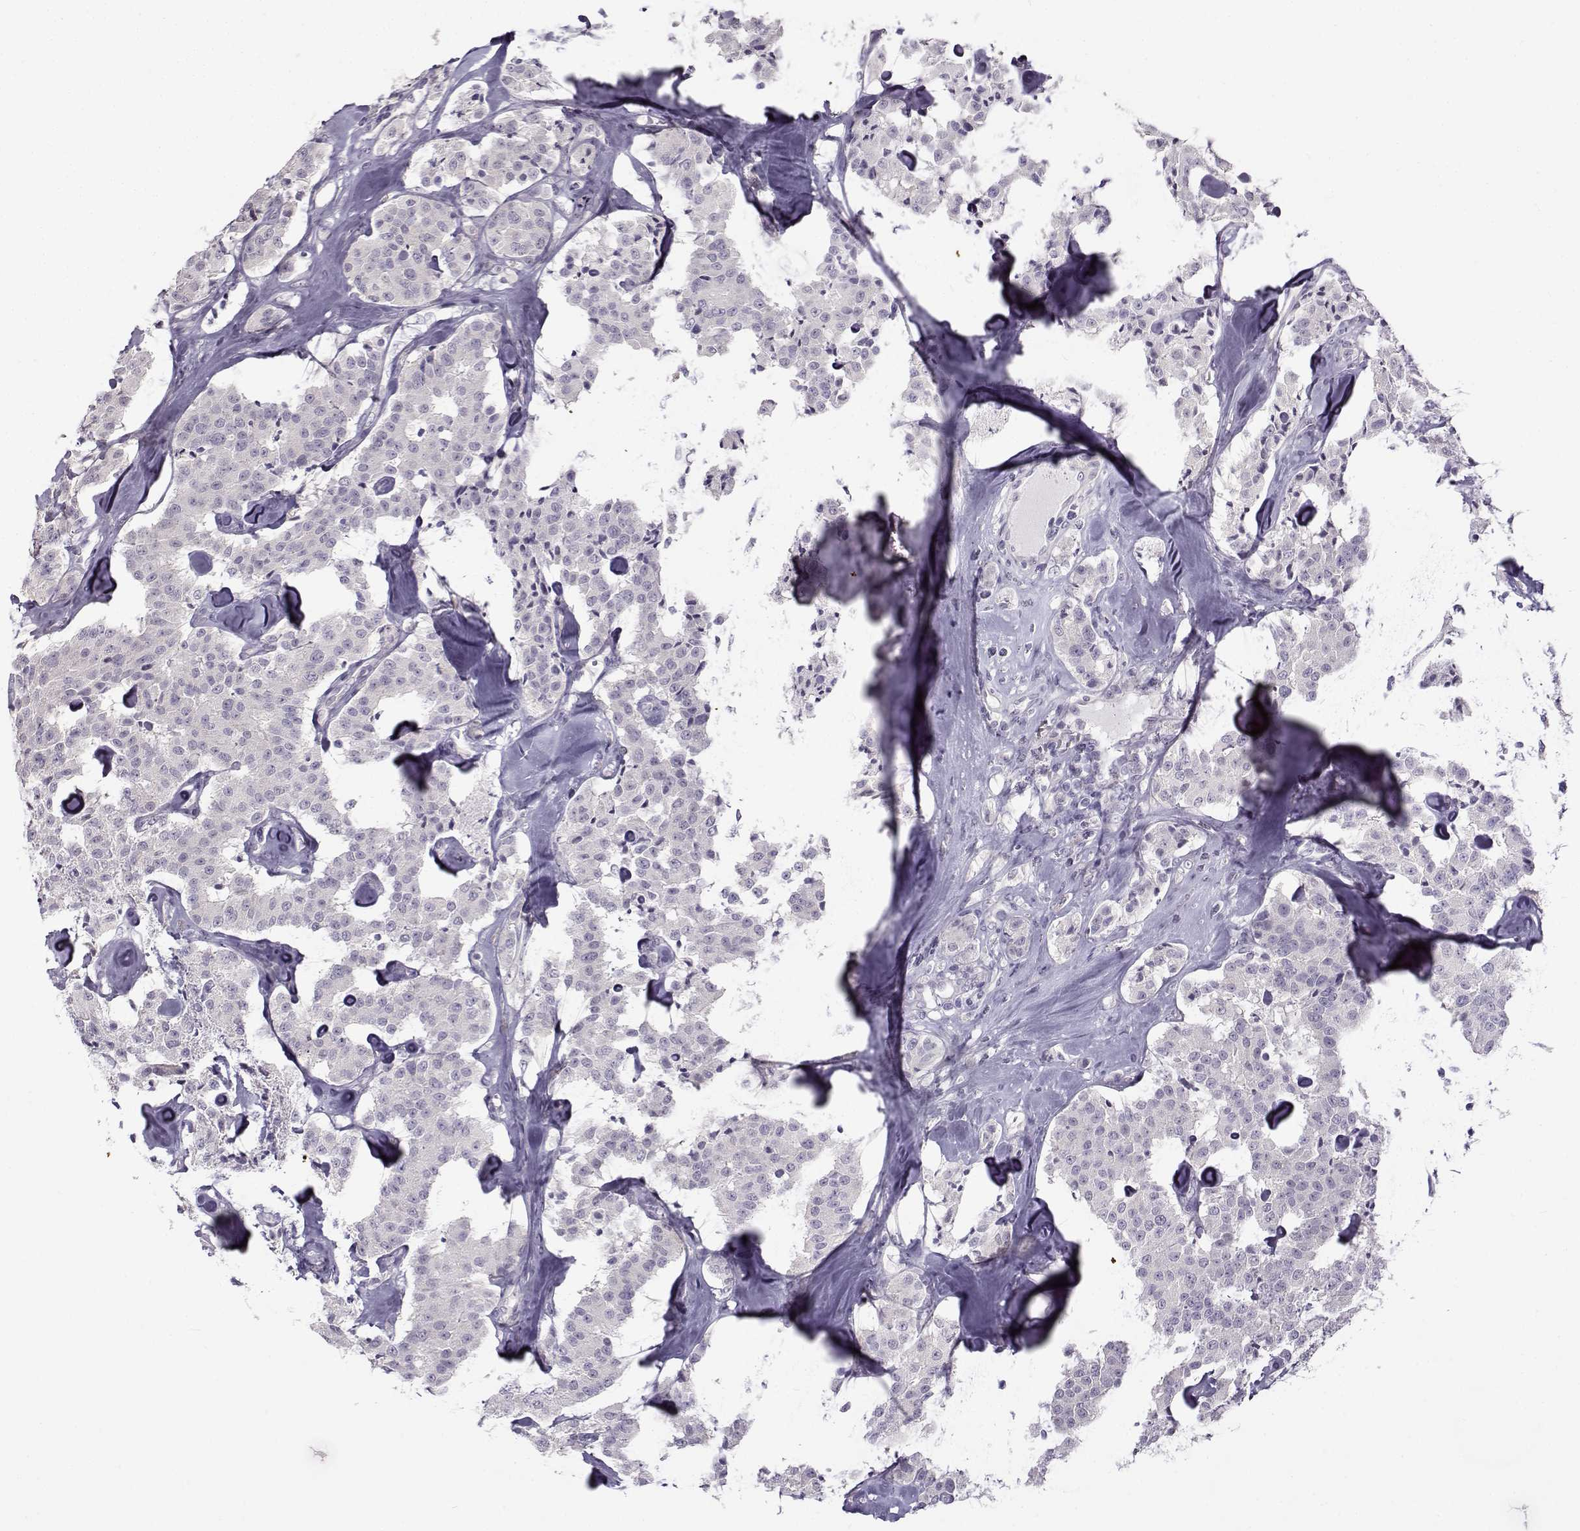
{"staining": {"intensity": "negative", "quantity": "none", "location": "none"}, "tissue": "carcinoid", "cell_type": "Tumor cells", "image_type": "cancer", "snomed": [{"axis": "morphology", "description": "Carcinoid, malignant, NOS"}, {"axis": "topography", "description": "Pancreas"}], "caption": "Tumor cells are negative for protein expression in human carcinoid (malignant).", "gene": "TEX55", "patient": {"sex": "male", "age": 41}}